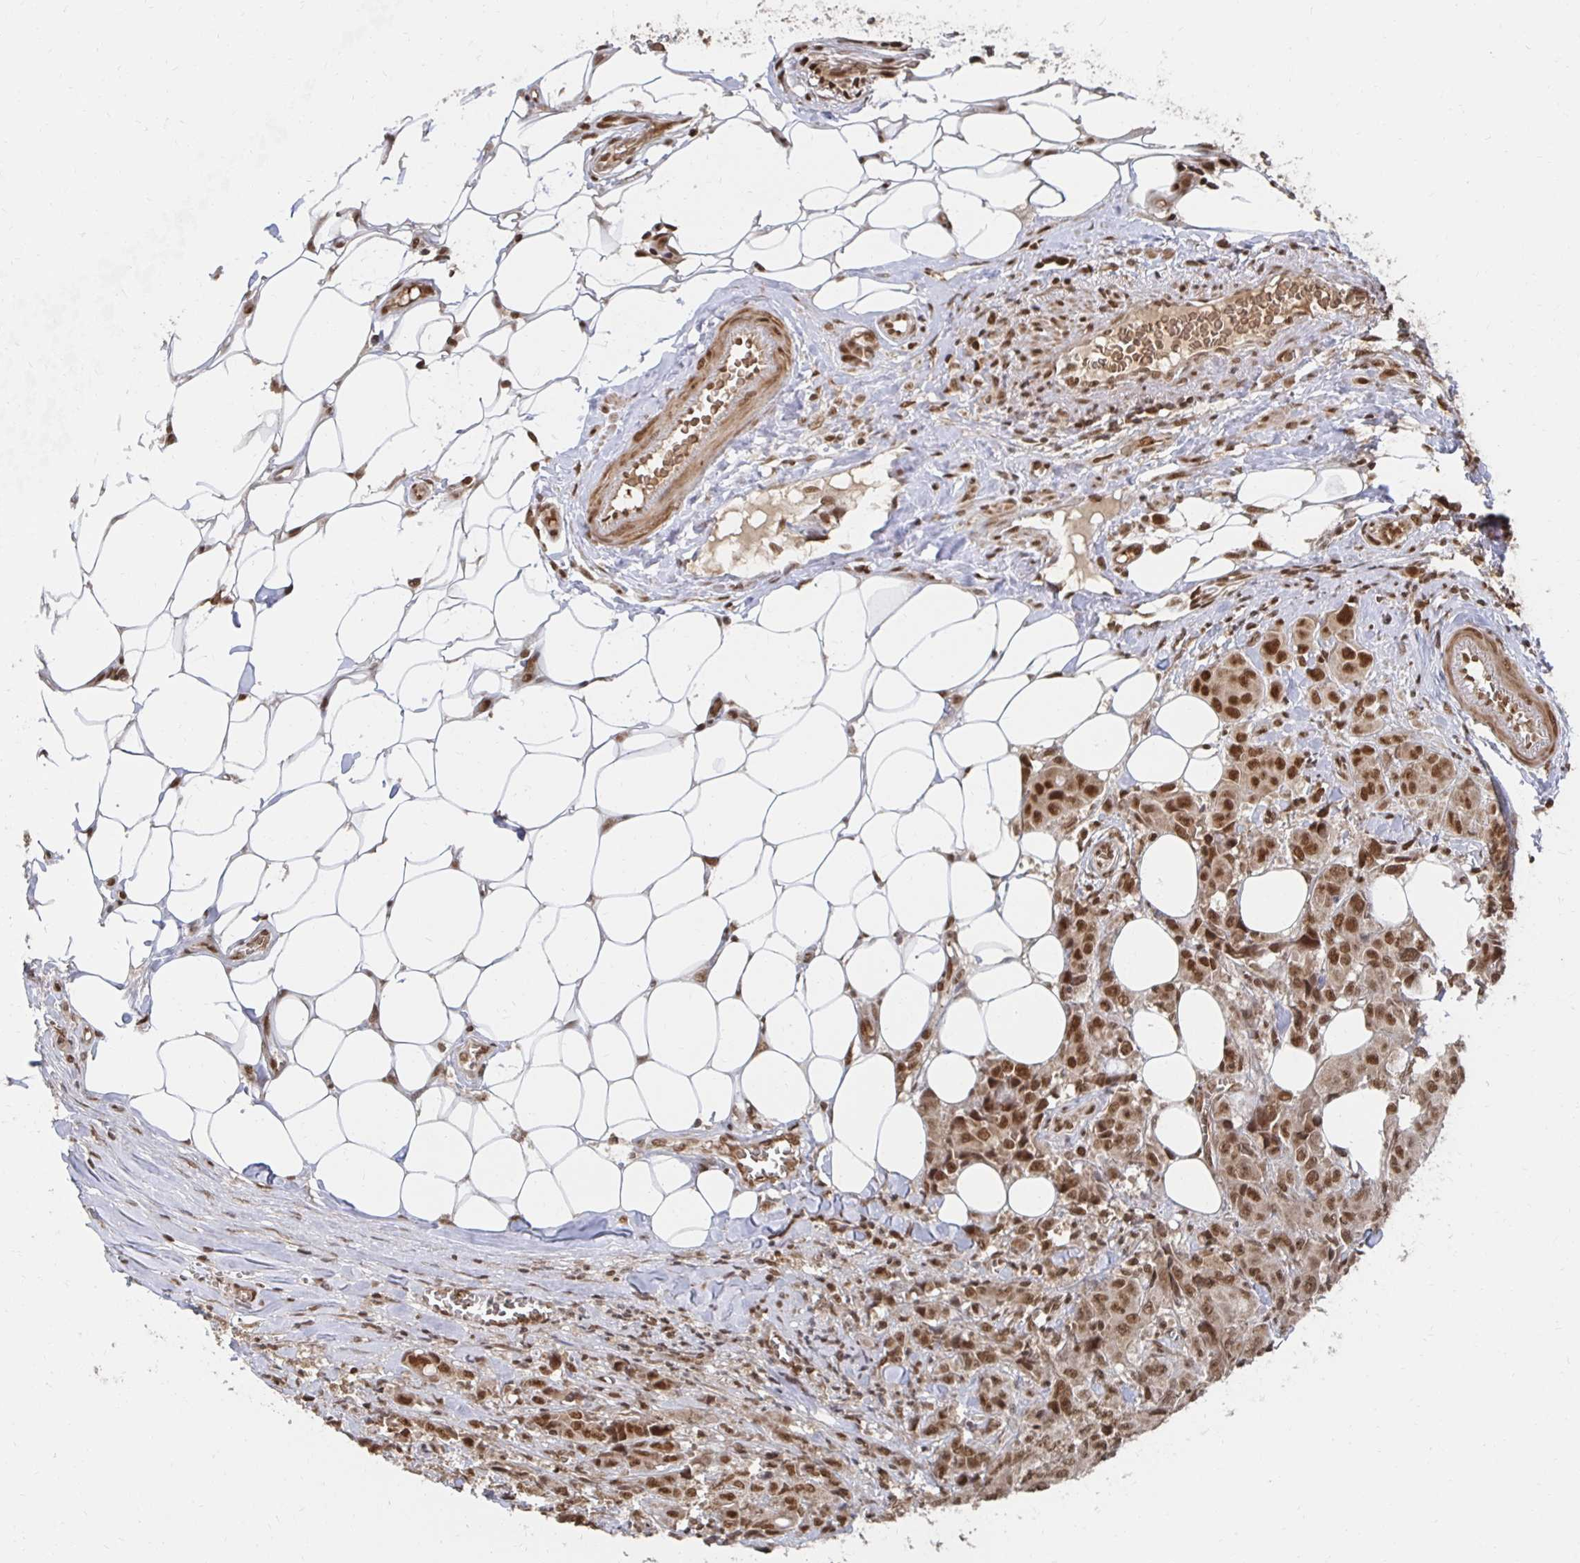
{"staining": {"intensity": "moderate", "quantity": ">75%", "location": "nuclear"}, "tissue": "breast cancer", "cell_type": "Tumor cells", "image_type": "cancer", "snomed": [{"axis": "morphology", "description": "Normal tissue, NOS"}, {"axis": "morphology", "description": "Duct carcinoma"}, {"axis": "topography", "description": "Breast"}], "caption": "A high-resolution photomicrograph shows immunohistochemistry staining of breast infiltrating ductal carcinoma, which reveals moderate nuclear expression in about >75% of tumor cells.", "gene": "GTF3C6", "patient": {"sex": "female", "age": 43}}